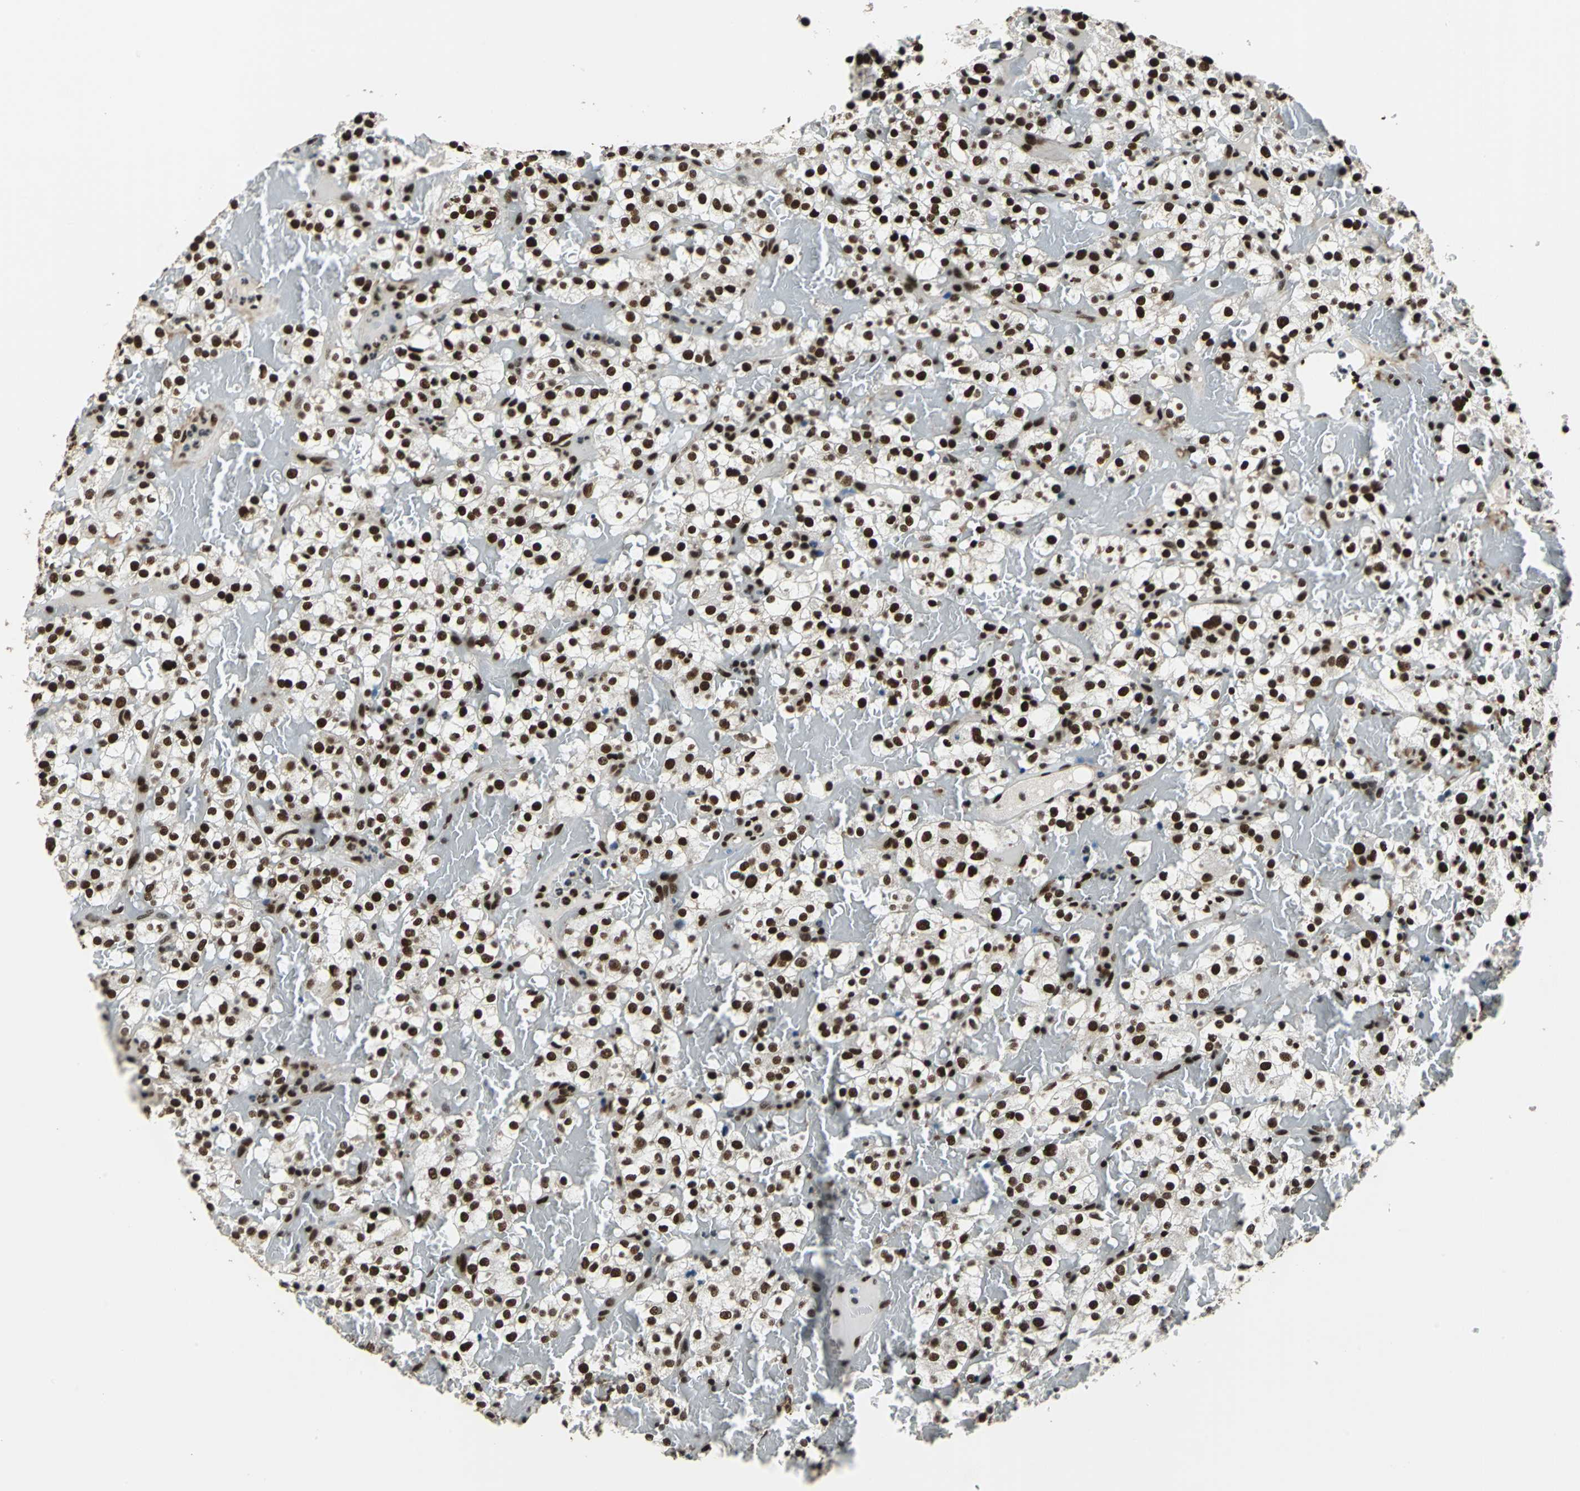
{"staining": {"intensity": "strong", "quantity": ">75%", "location": "nuclear"}, "tissue": "renal cancer", "cell_type": "Tumor cells", "image_type": "cancer", "snomed": [{"axis": "morphology", "description": "Normal tissue, NOS"}, {"axis": "morphology", "description": "Adenocarcinoma, NOS"}, {"axis": "topography", "description": "Kidney"}], "caption": "Brown immunohistochemical staining in renal adenocarcinoma exhibits strong nuclear staining in about >75% of tumor cells.", "gene": "BCLAF1", "patient": {"sex": "female", "age": 72}}